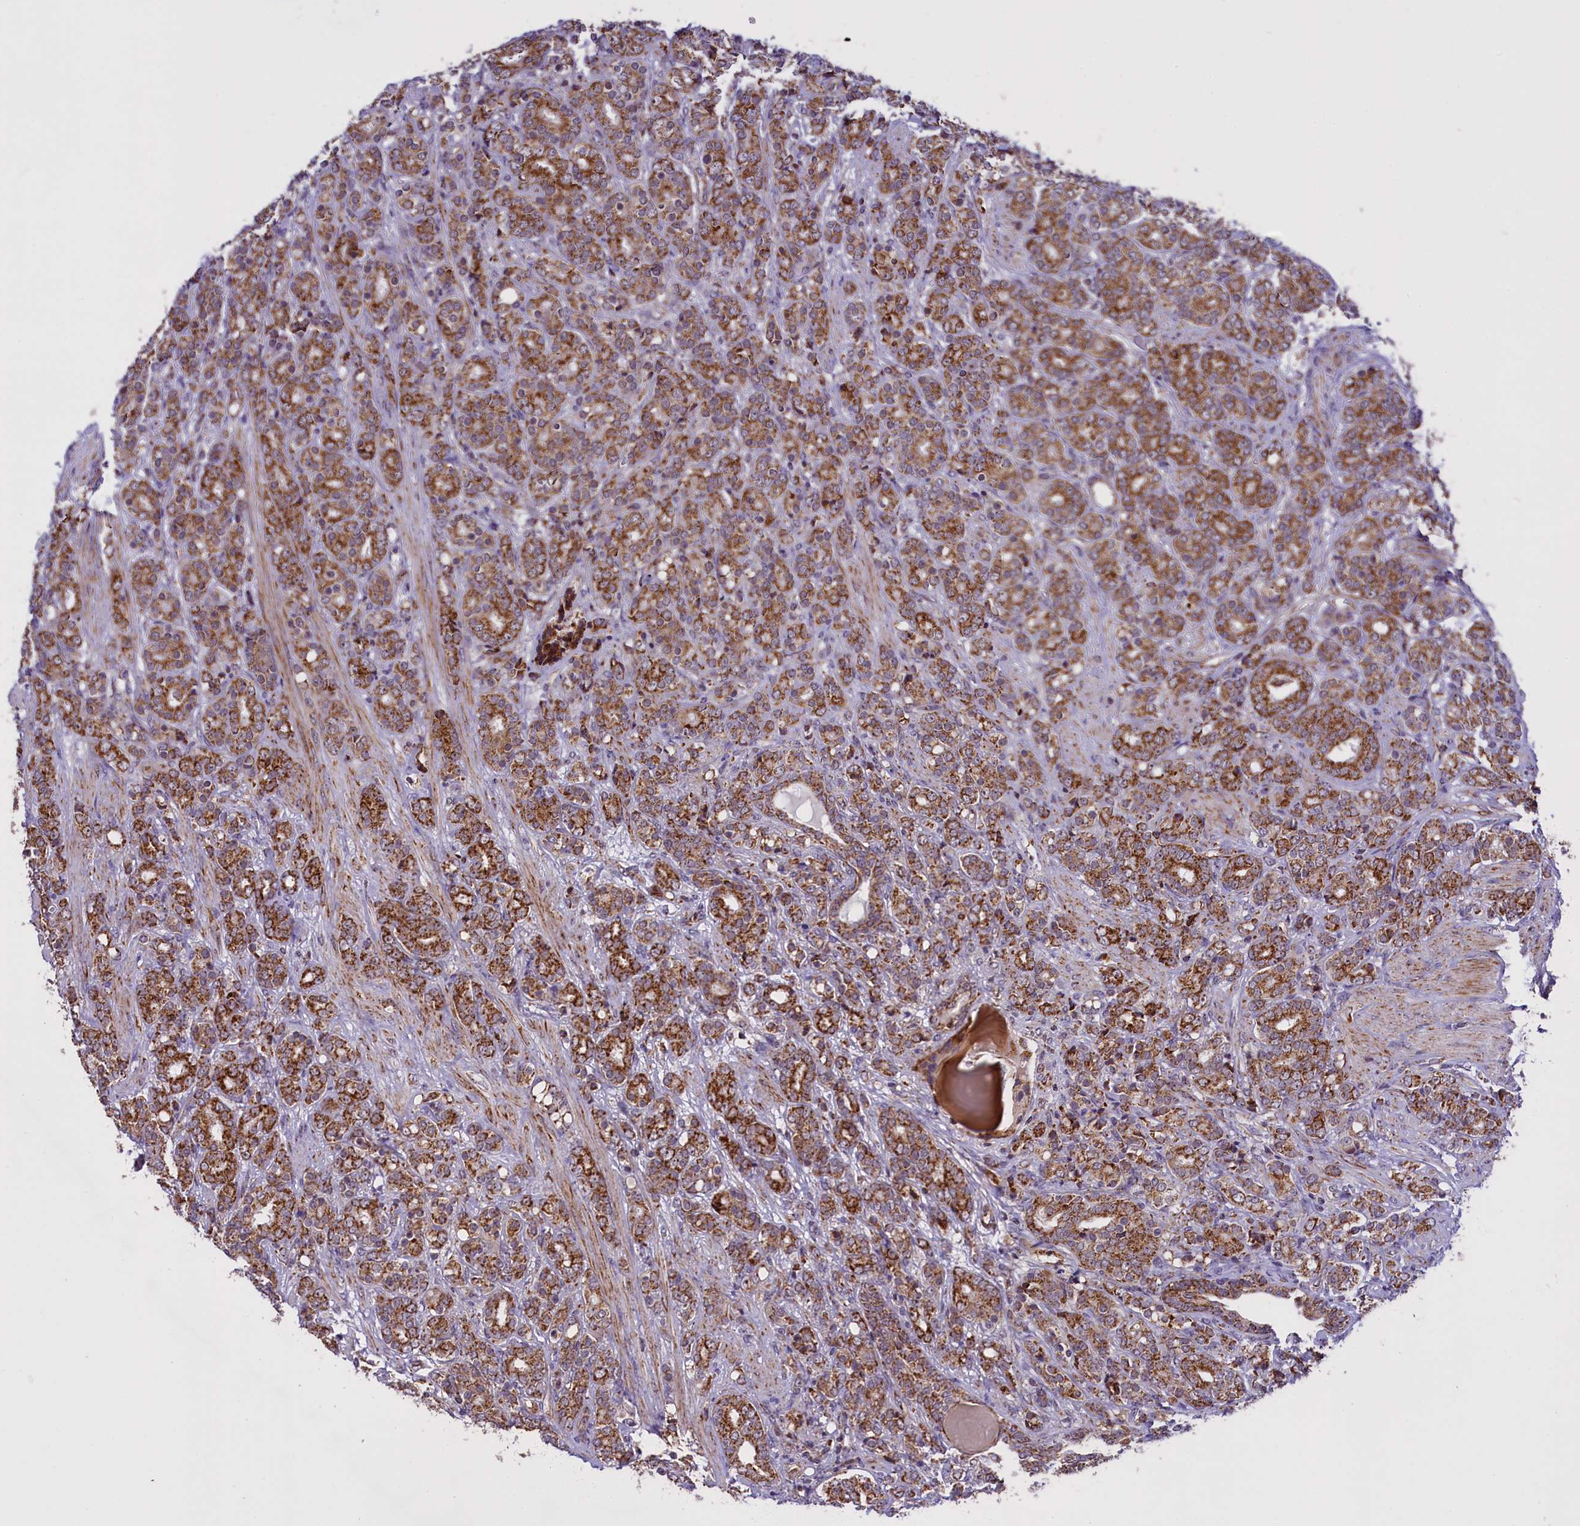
{"staining": {"intensity": "strong", "quantity": ">75%", "location": "cytoplasmic/membranous"}, "tissue": "prostate cancer", "cell_type": "Tumor cells", "image_type": "cancer", "snomed": [{"axis": "morphology", "description": "Adenocarcinoma, High grade"}, {"axis": "topography", "description": "Prostate"}], "caption": "Immunohistochemical staining of human prostate adenocarcinoma (high-grade) displays high levels of strong cytoplasmic/membranous staining in approximately >75% of tumor cells.", "gene": "NDUFS5", "patient": {"sex": "male", "age": 62}}